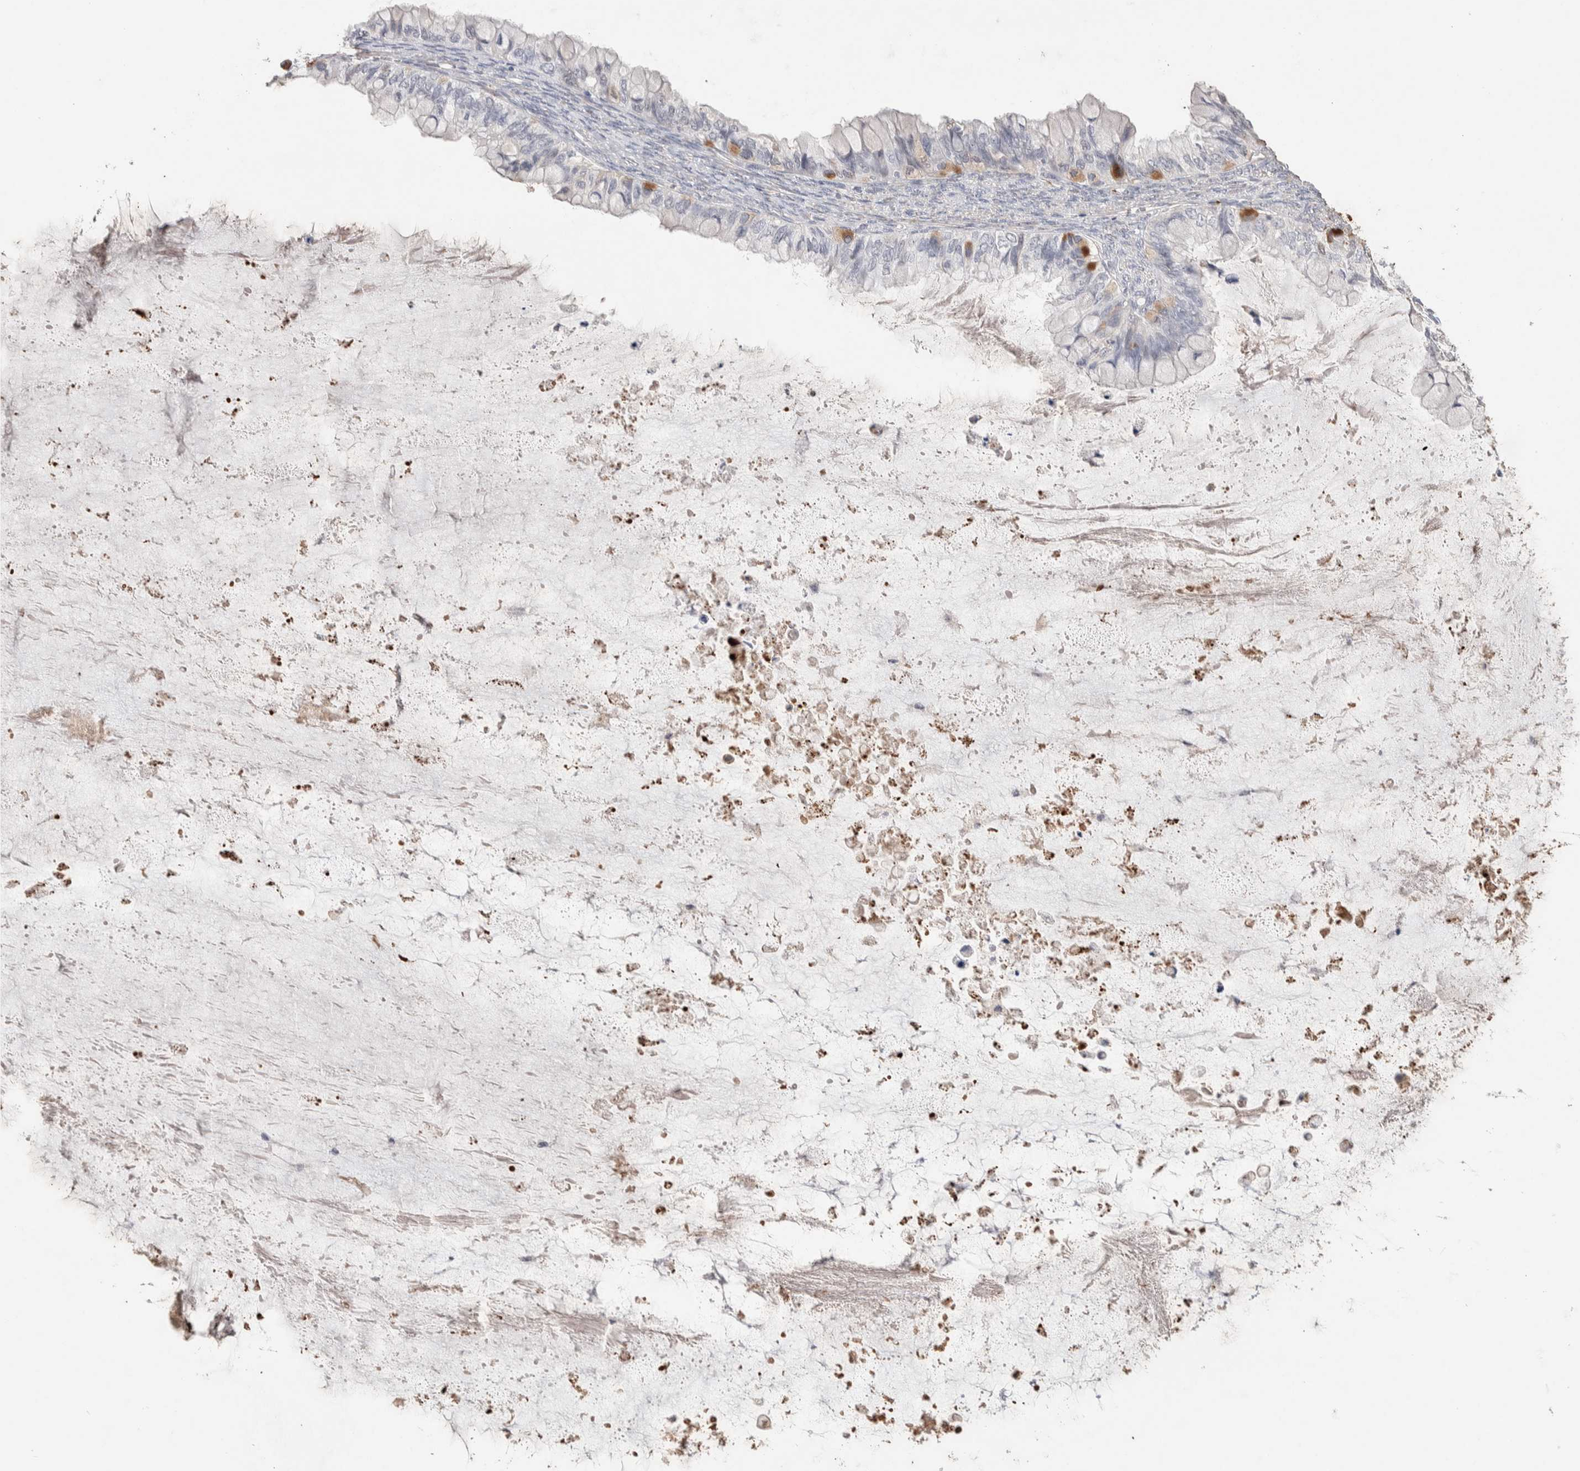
{"staining": {"intensity": "negative", "quantity": "none", "location": "none"}, "tissue": "ovarian cancer", "cell_type": "Tumor cells", "image_type": "cancer", "snomed": [{"axis": "morphology", "description": "Cystadenocarcinoma, mucinous, NOS"}, {"axis": "topography", "description": "Ovary"}], "caption": "Tumor cells are negative for protein expression in human ovarian cancer (mucinous cystadenocarcinoma).", "gene": "FFAR2", "patient": {"sex": "female", "age": 80}}